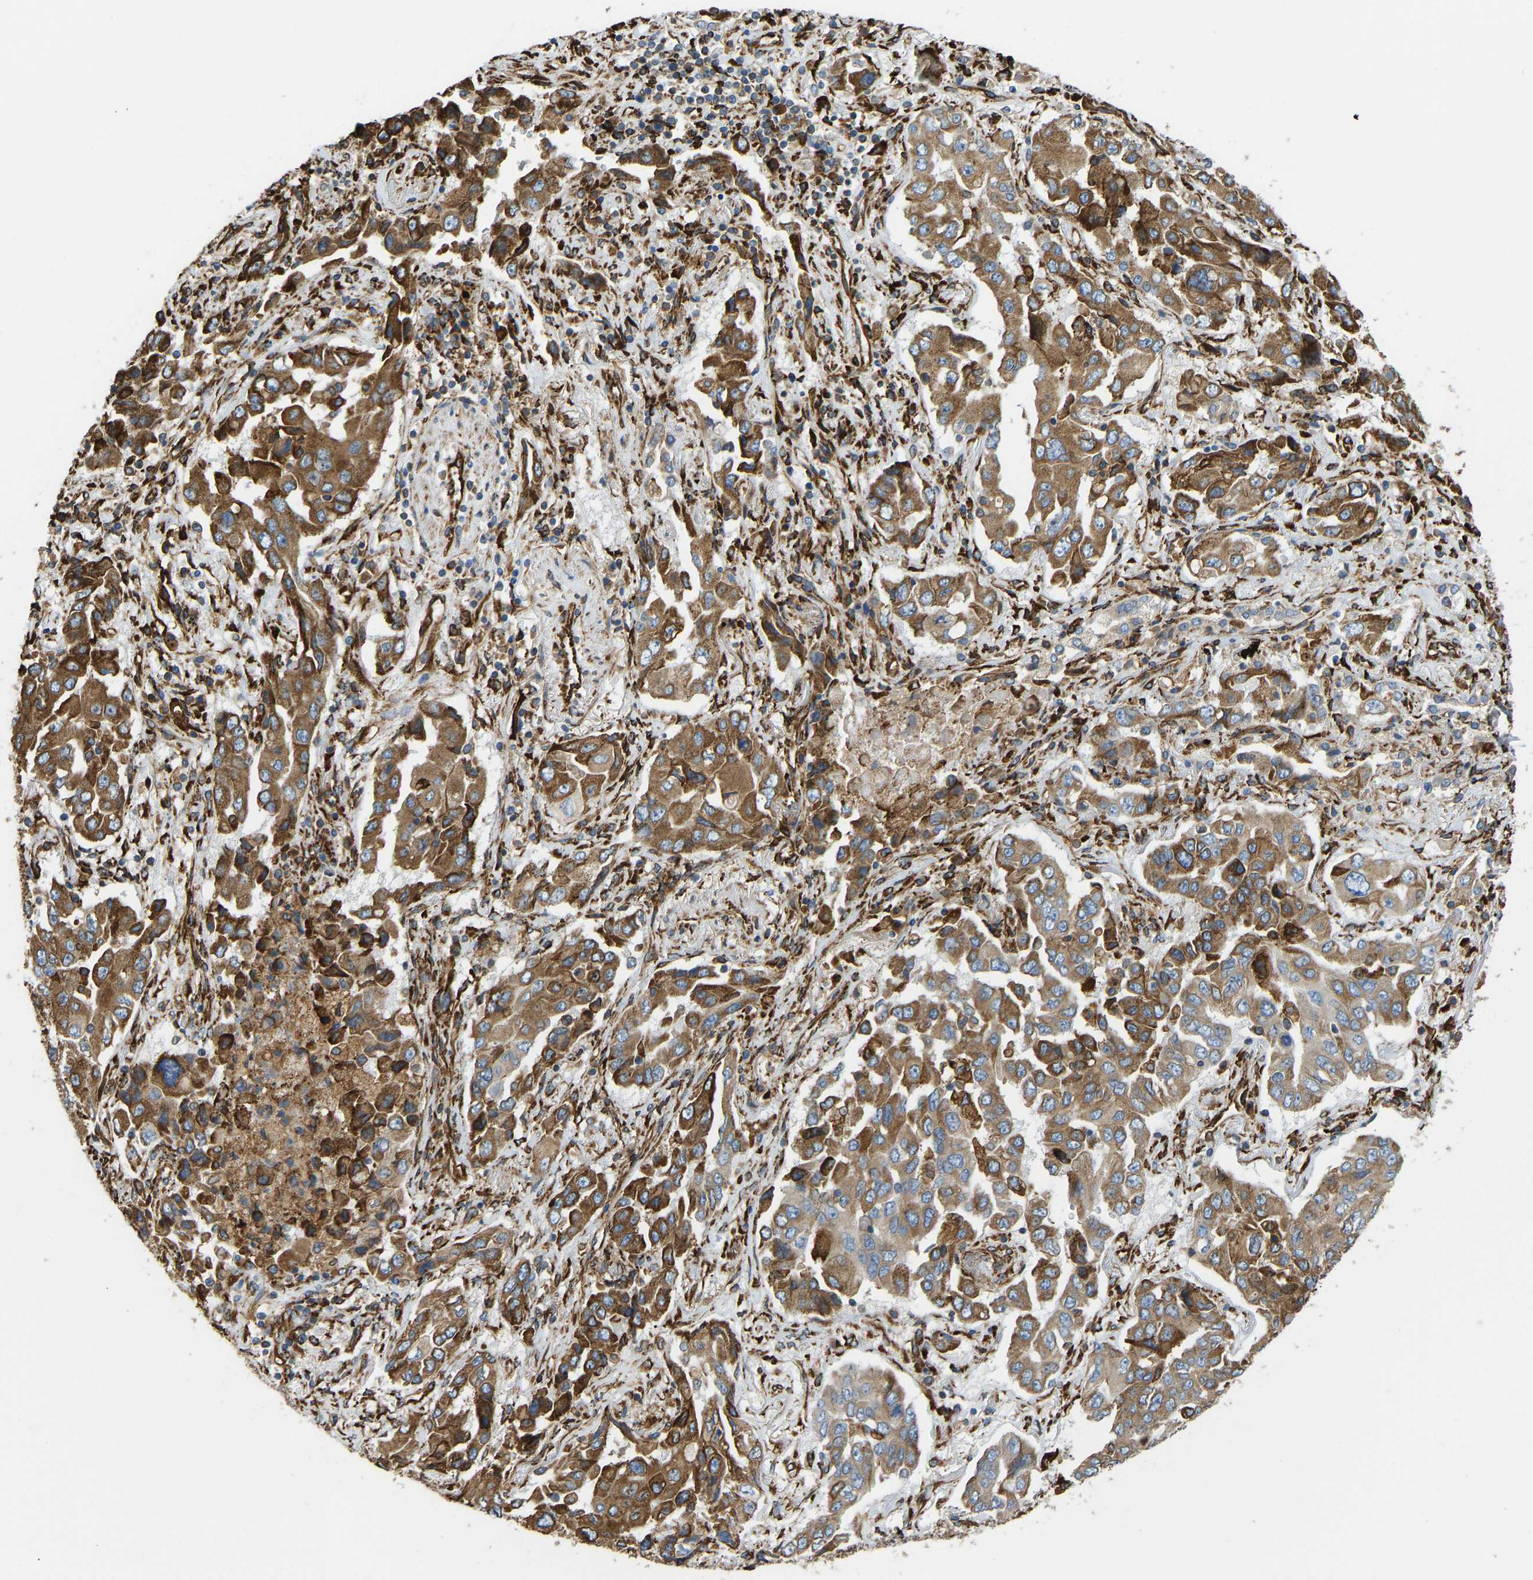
{"staining": {"intensity": "moderate", "quantity": ">75%", "location": "cytoplasmic/membranous"}, "tissue": "lung cancer", "cell_type": "Tumor cells", "image_type": "cancer", "snomed": [{"axis": "morphology", "description": "Adenocarcinoma, NOS"}, {"axis": "topography", "description": "Lung"}], "caption": "This histopathology image displays immunohistochemistry staining of lung cancer, with medium moderate cytoplasmic/membranous positivity in approximately >75% of tumor cells.", "gene": "BEX3", "patient": {"sex": "female", "age": 65}}